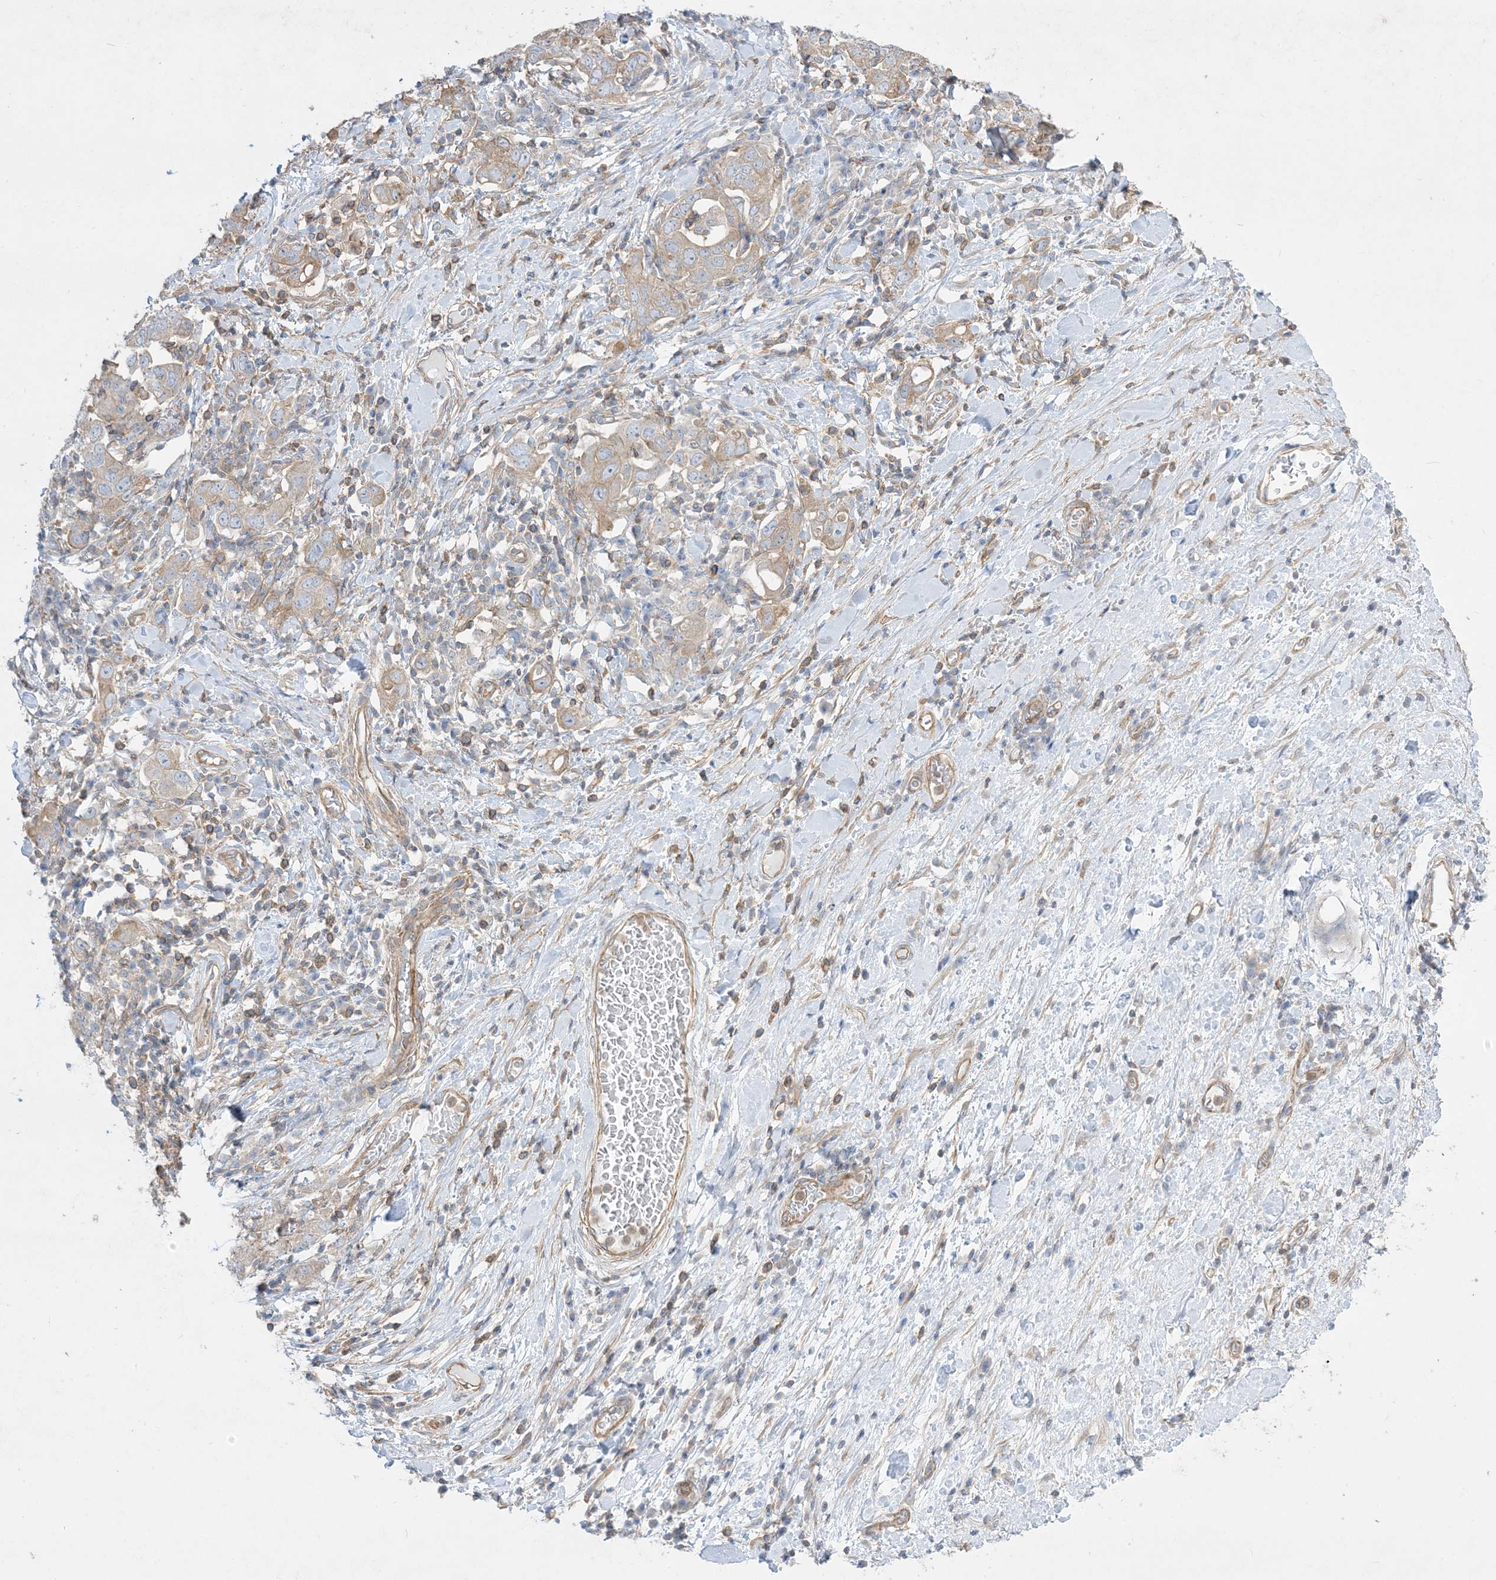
{"staining": {"intensity": "weak", "quantity": "25%-75%", "location": "cytoplasmic/membranous"}, "tissue": "stomach cancer", "cell_type": "Tumor cells", "image_type": "cancer", "snomed": [{"axis": "morphology", "description": "Adenocarcinoma, NOS"}, {"axis": "topography", "description": "Stomach, upper"}], "caption": "Brown immunohistochemical staining in stomach adenocarcinoma shows weak cytoplasmic/membranous expression in approximately 25%-75% of tumor cells.", "gene": "ARHGEF9", "patient": {"sex": "male", "age": 62}}